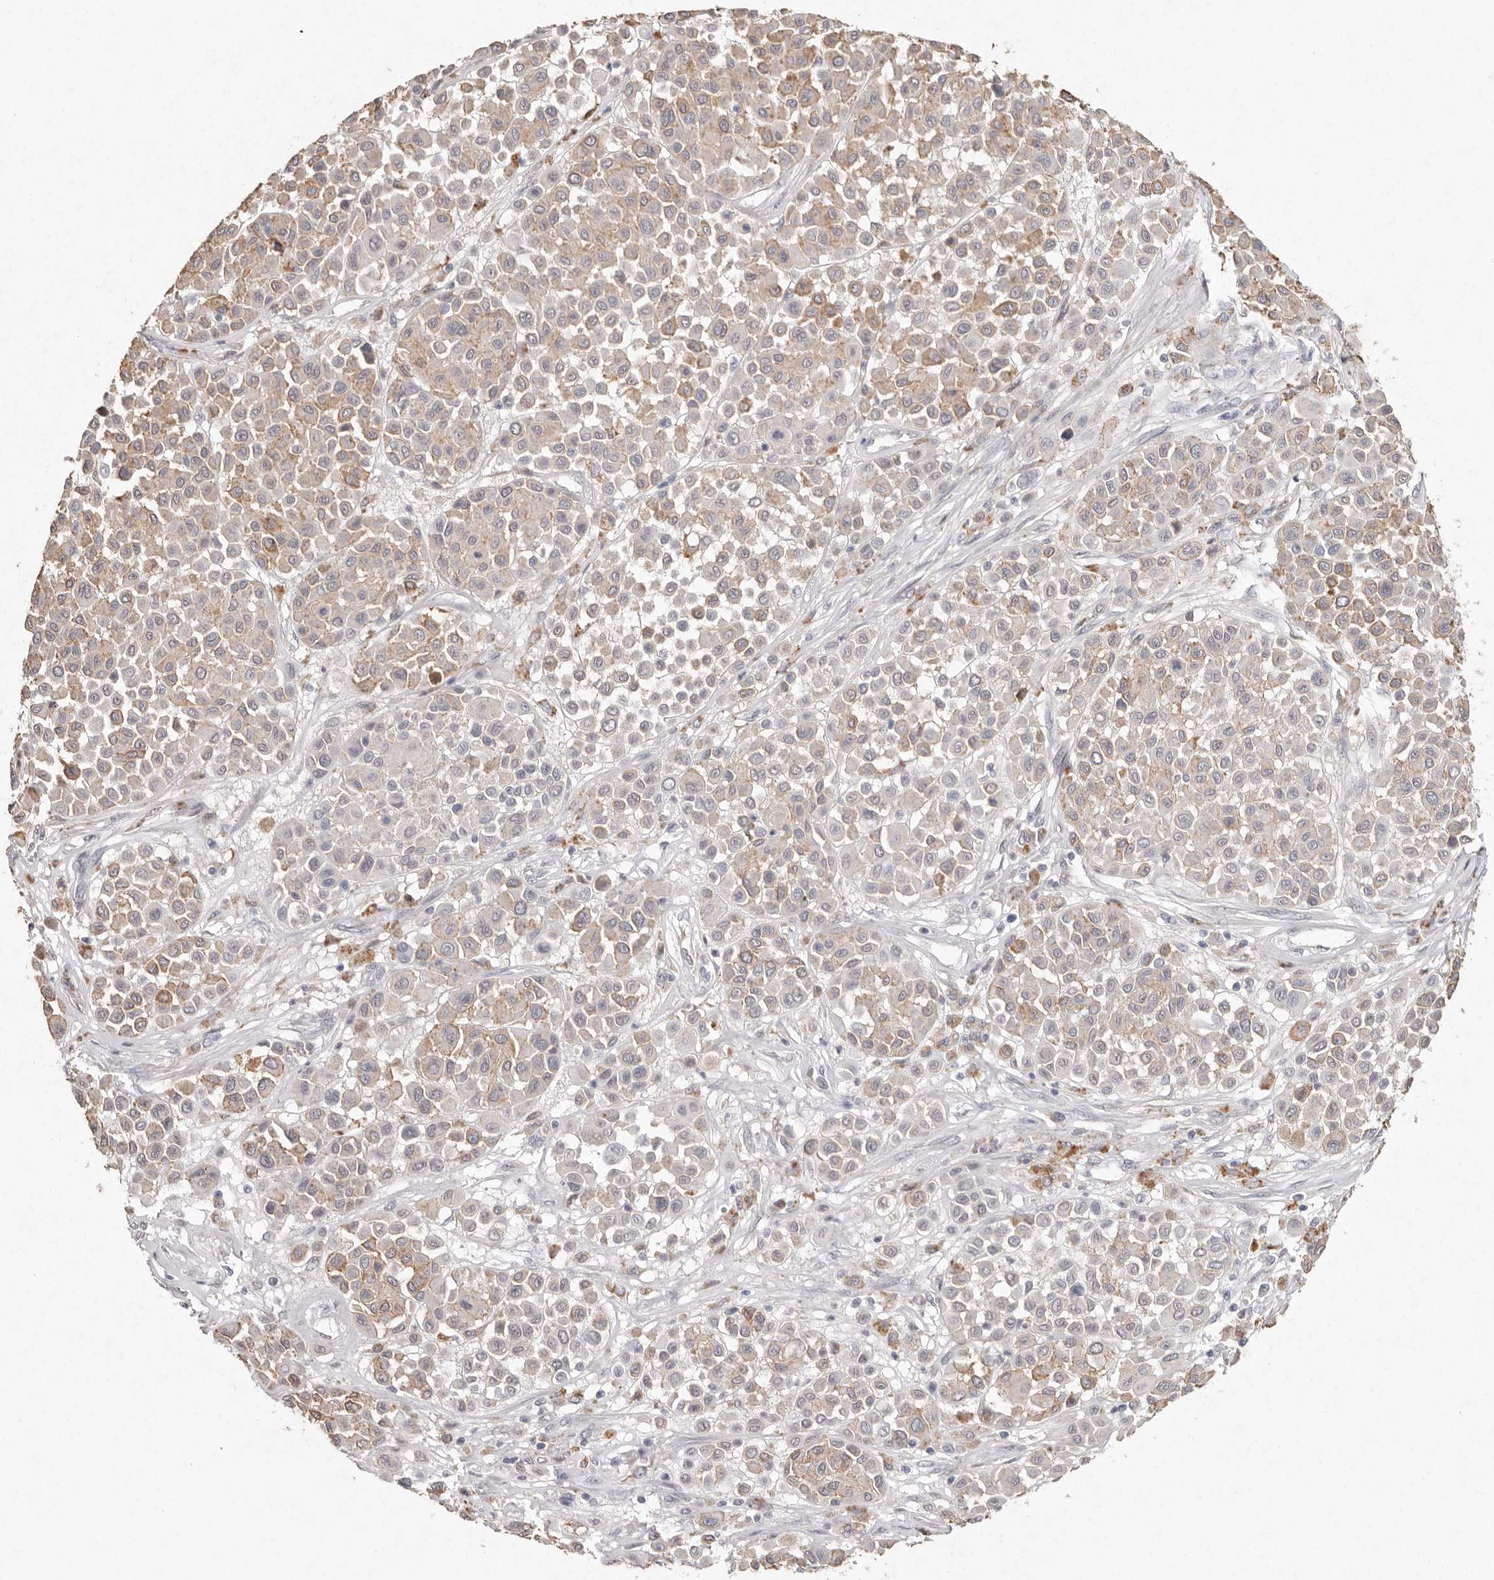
{"staining": {"intensity": "negative", "quantity": "none", "location": "none"}, "tissue": "melanoma", "cell_type": "Tumor cells", "image_type": "cancer", "snomed": [{"axis": "morphology", "description": "Malignant melanoma, Metastatic site"}, {"axis": "topography", "description": "Soft tissue"}], "caption": "A histopathology image of malignant melanoma (metastatic site) stained for a protein exhibits no brown staining in tumor cells.", "gene": "FAM185A", "patient": {"sex": "male", "age": 41}}